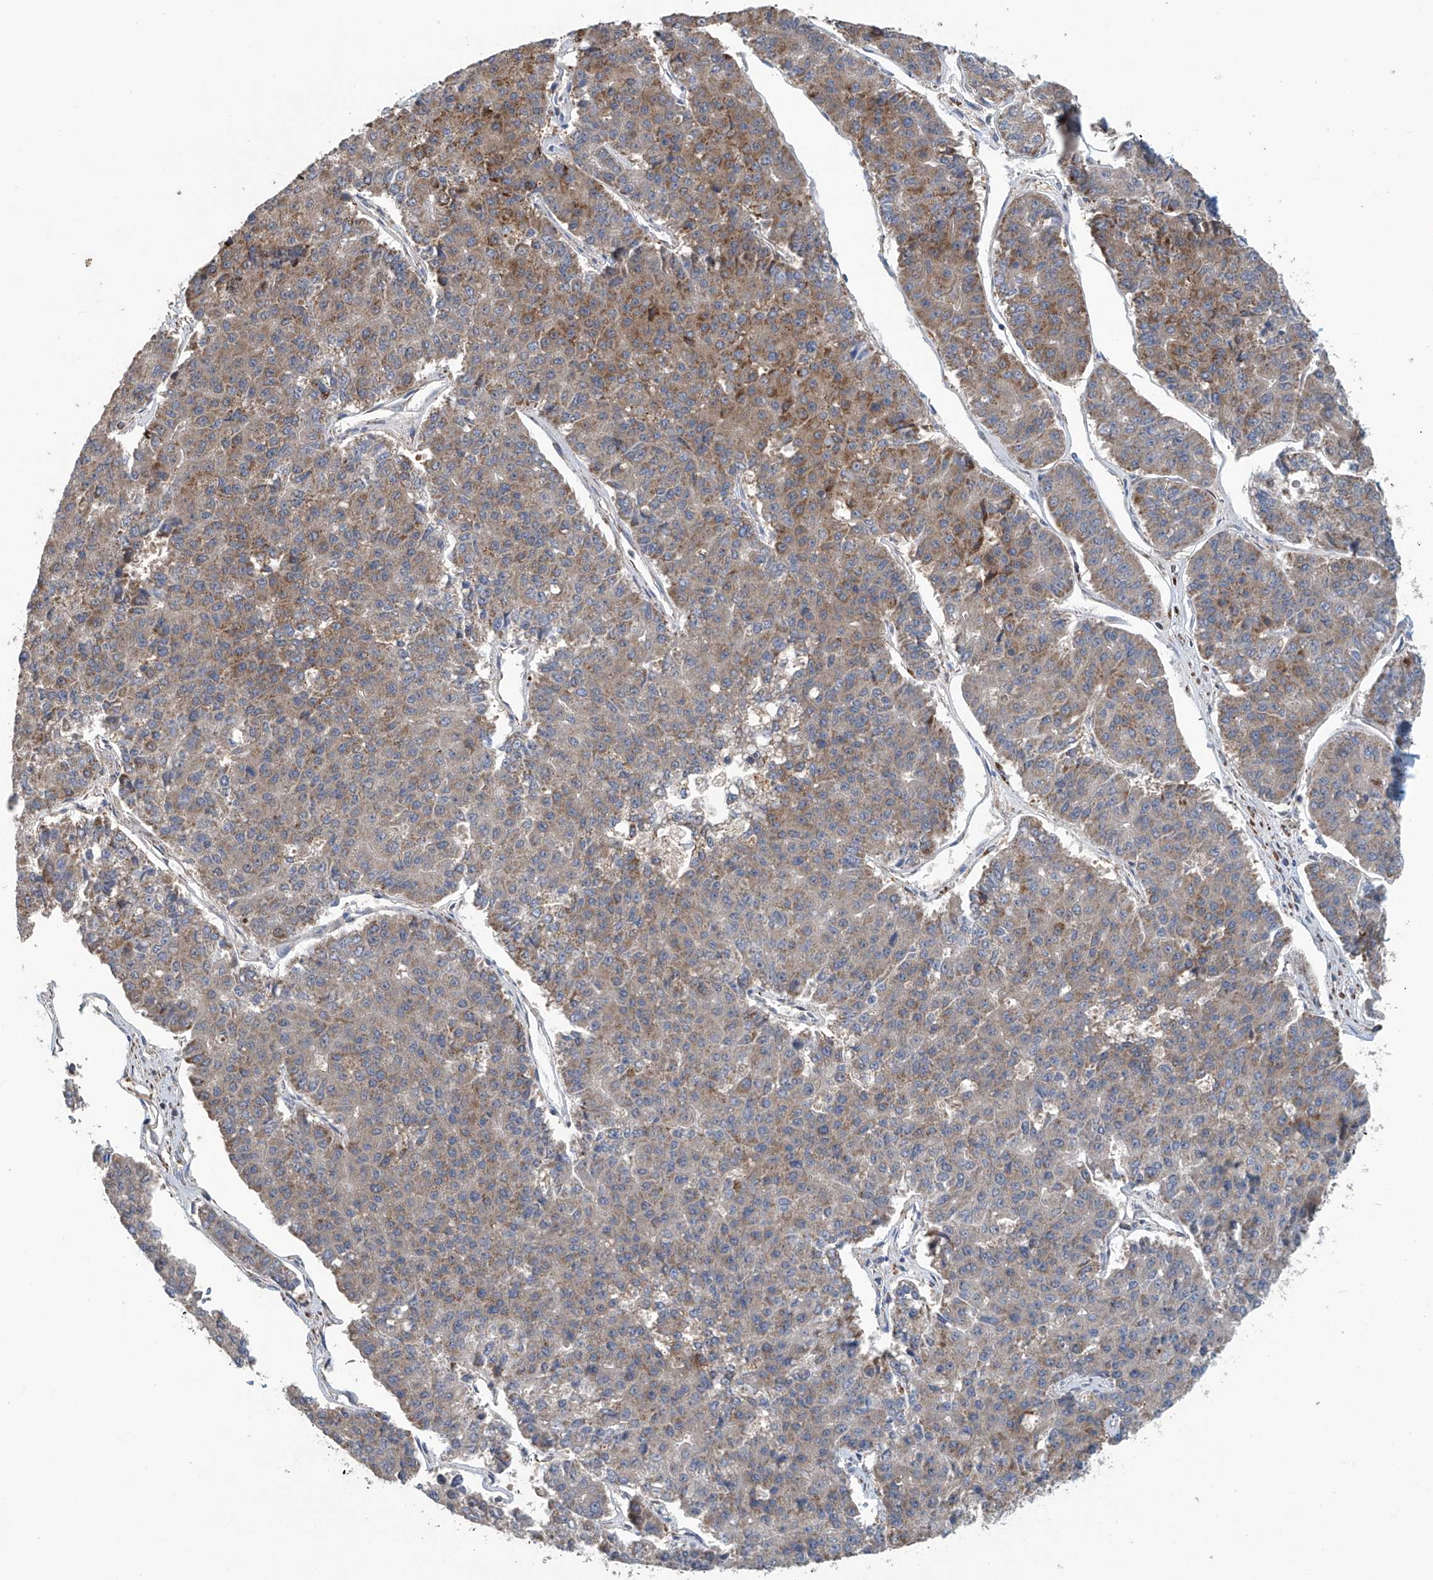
{"staining": {"intensity": "moderate", "quantity": ">75%", "location": "cytoplasmic/membranous"}, "tissue": "pancreatic cancer", "cell_type": "Tumor cells", "image_type": "cancer", "snomed": [{"axis": "morphology", "description": "Adenocarcinoma, NOS"}, {"axis": "topography", "description": "Pancreas"}], "caption": "IHC photomicrograph of neoplastic tissue: human pancreatic cancer stained using immunohistochemistry (IHC) shows medium levels of moderate protein expression localized specifically in the cytoplasmic/membranous of tumor cells, appearing as a cytoplasmic/membranous brown color.", "gene": "COMMD1", "patient": {"sex": "male", "age": 50}}